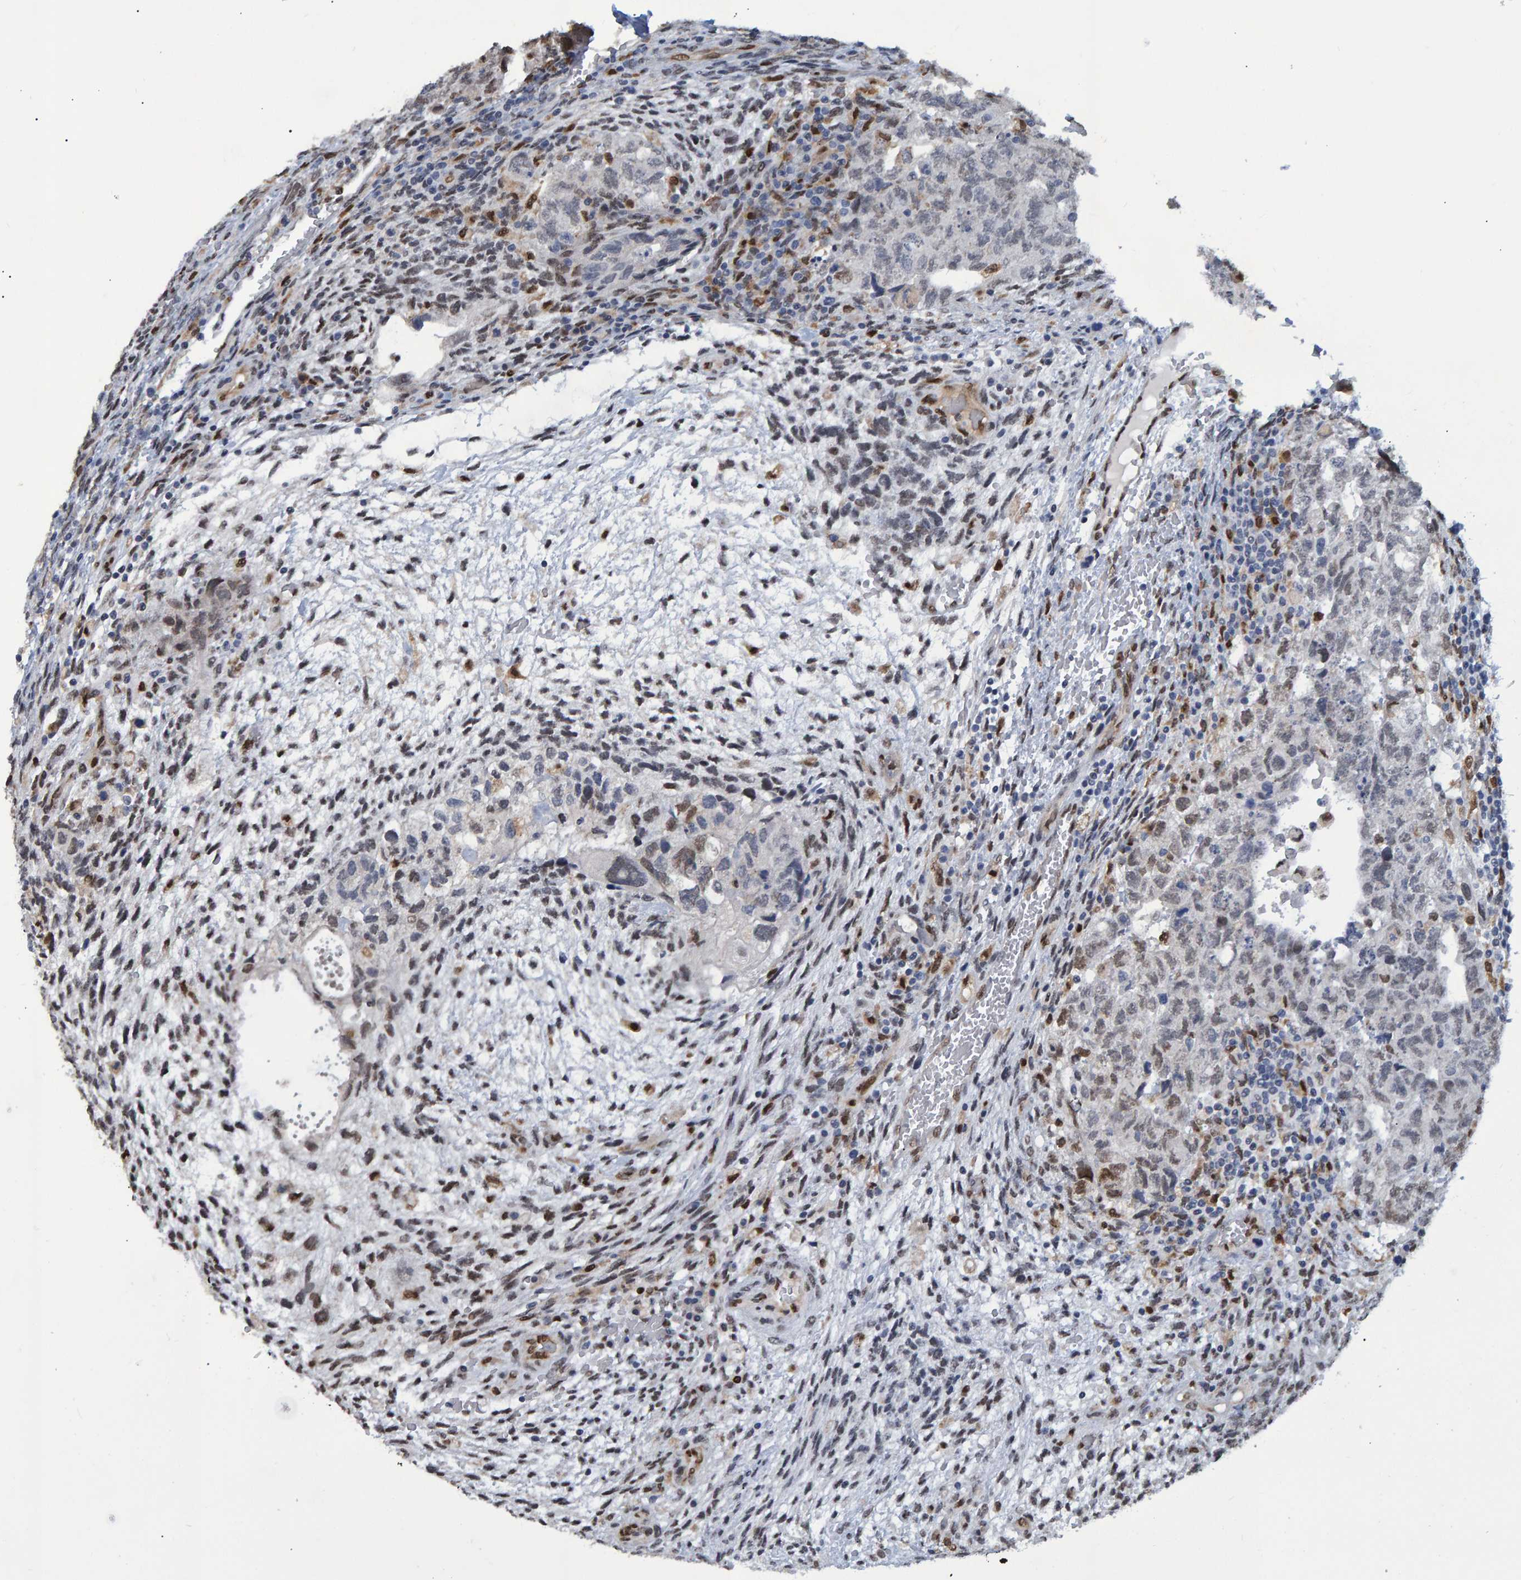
{"staining": {"intensity": "negative", "quantity": "none", "location": "none"}, "tissue": "testis cancer", "cell_type": "Tumor cells", "image_type": "cancer", "snomed": [{"axis": "morphology", "description": "Carcinoma, Embryonal, NOS"}, {"axis": "topography", "description": "Testis"}], "caption": "A photomicrograph of human testis cancer (embryonal carcinoma) is negative for staining in tumor cells.", "gene": "QKI", "patient": {"sex": "male", "age": 36}}